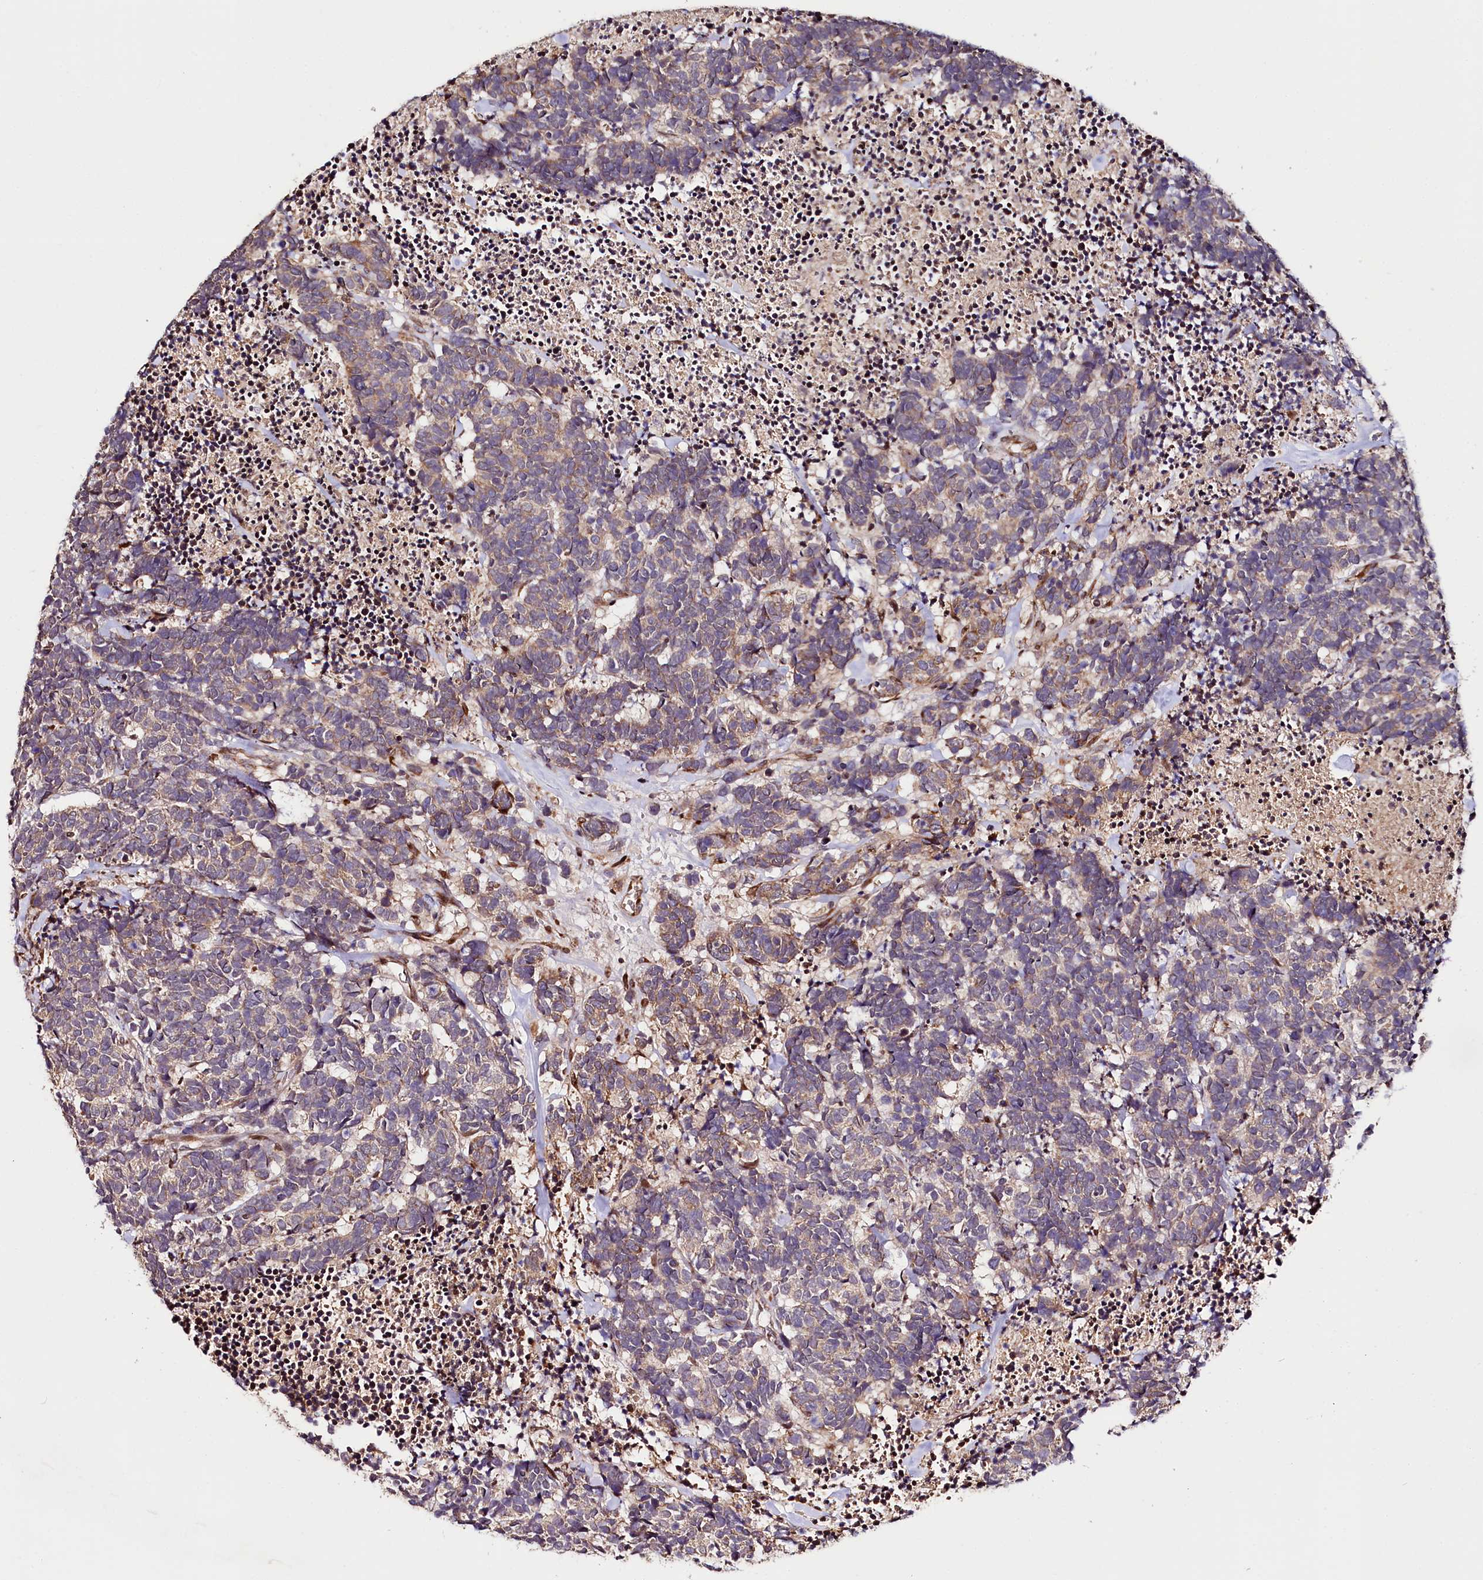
{"staining": {"intensity": "weak", "quantity": "25%-75%", "location": "cytoplasmic/membranous"}, "tissue": "carcinoid", "cell_type": "Tumor cells", "image_type": "cancer", "snomed": [{"axis": "morphology", "description": "Carcinoma, NOS"}, {"axis": "morphology", "description": "Carcinoid, malignant, NOS"}, {"axis": "topography", "description": "Urinary bladder"}], "caption": "This is a histology image of immunohistochemistry staining of carcinoid, which shows weak expression in the cytoplasmic/membranous of tumor cells.", "gene": "CUTC", "patient": {"sex": "male", "age": 57}}